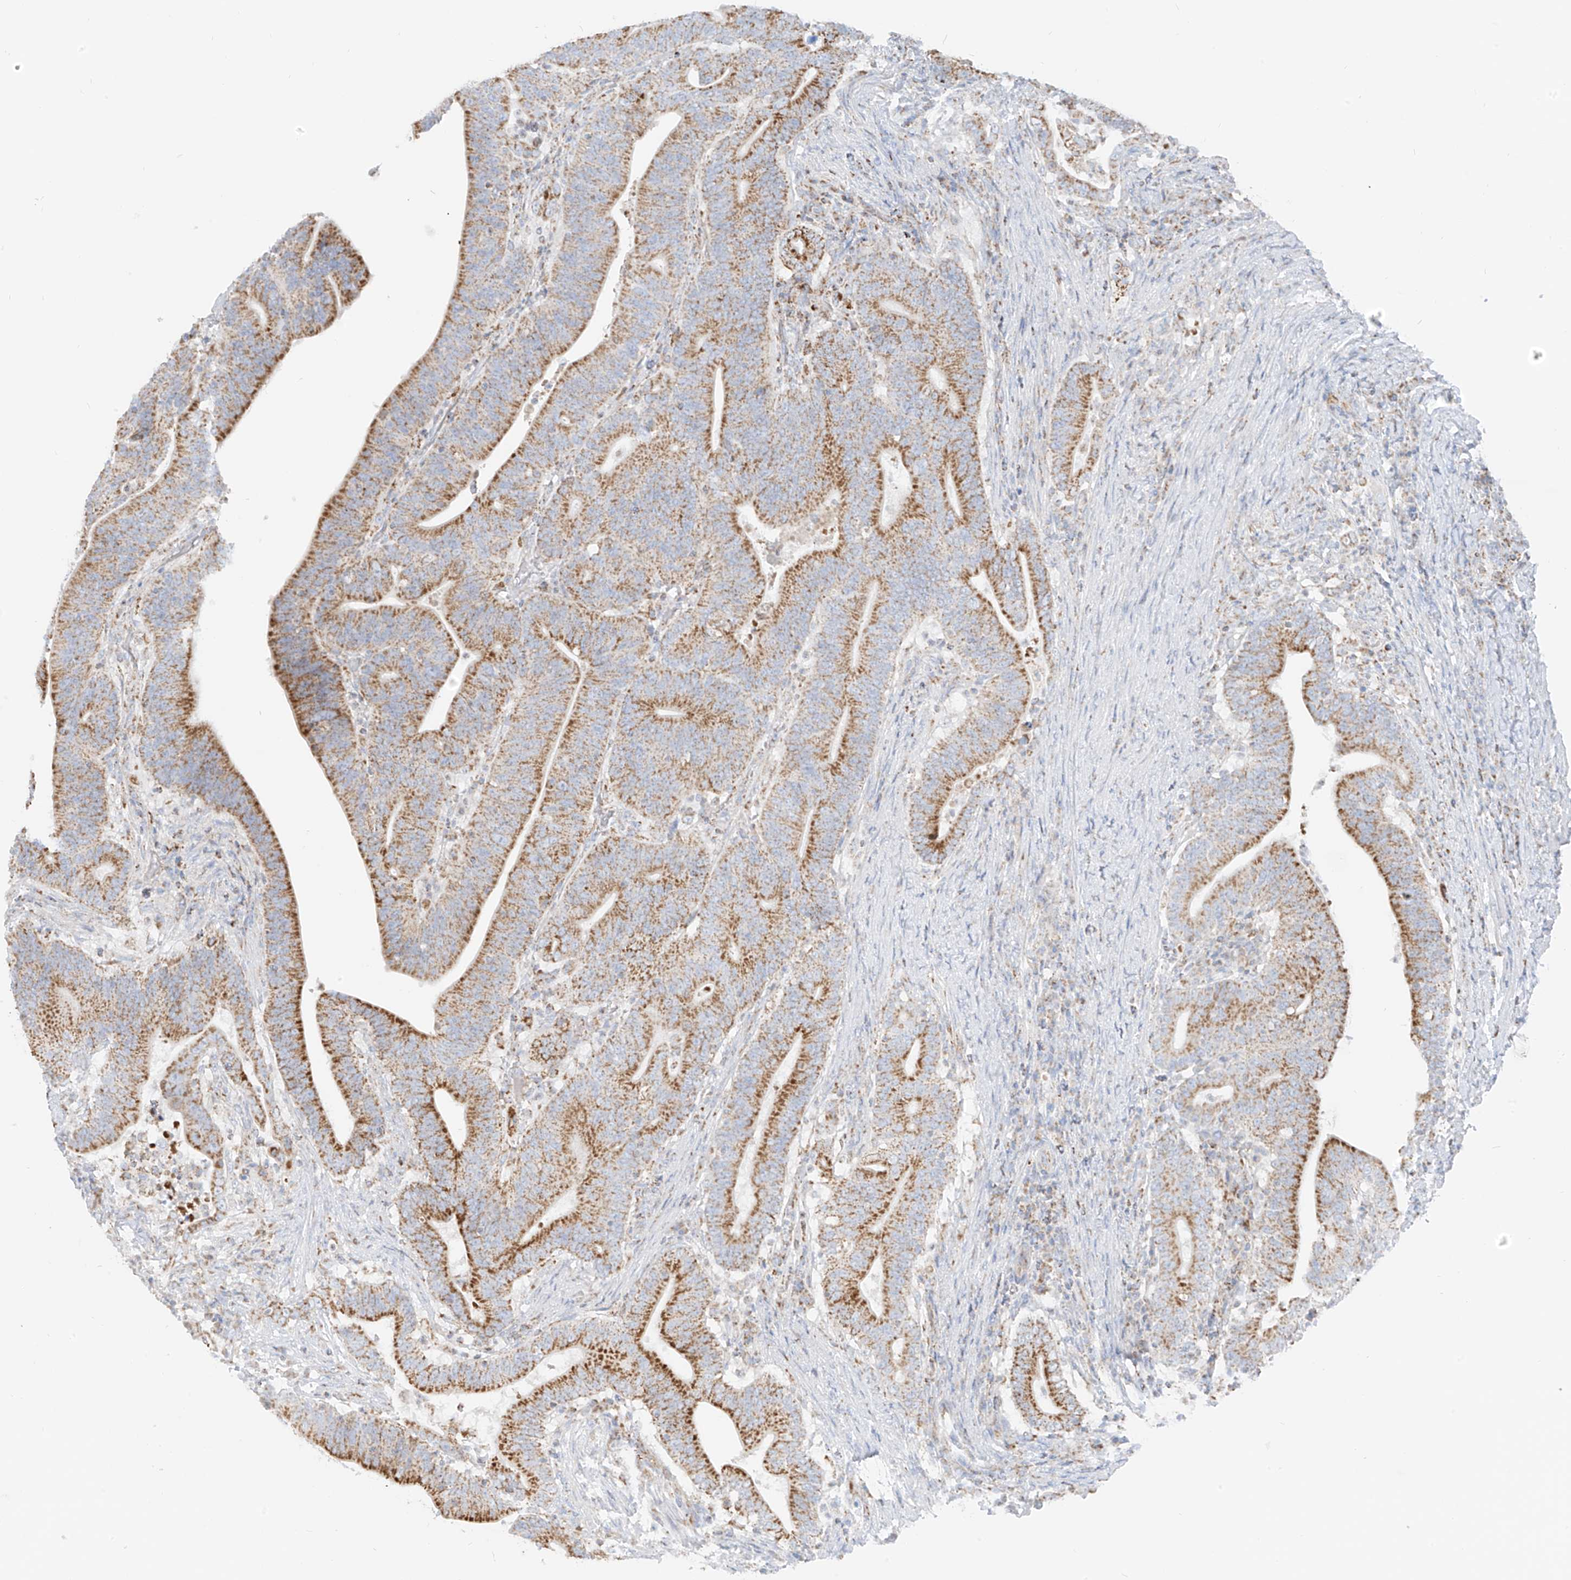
{"staining": {"intensity": "moderate", "quantity": ">75%", "location": "cytoplasmic/membranous"}, "tissue": "colorectal cancer", "cell_type": "Tumor cells", "image_type": "cancer", "snomed": [{"axis": "morphology", "description": "Adenocarcinoma, NOS"}, {"axis": "topography", "description": "Colon"}], "caption": "An image showing moderate cytoplasmic/membranous positivity in approximately >75% of tumor cells in adenocarcinoma (colorectal), as visualized by brown immunohistochemical staining.", "gene": "ETHE1", "patient": {"sex": "female", "age": 66}}